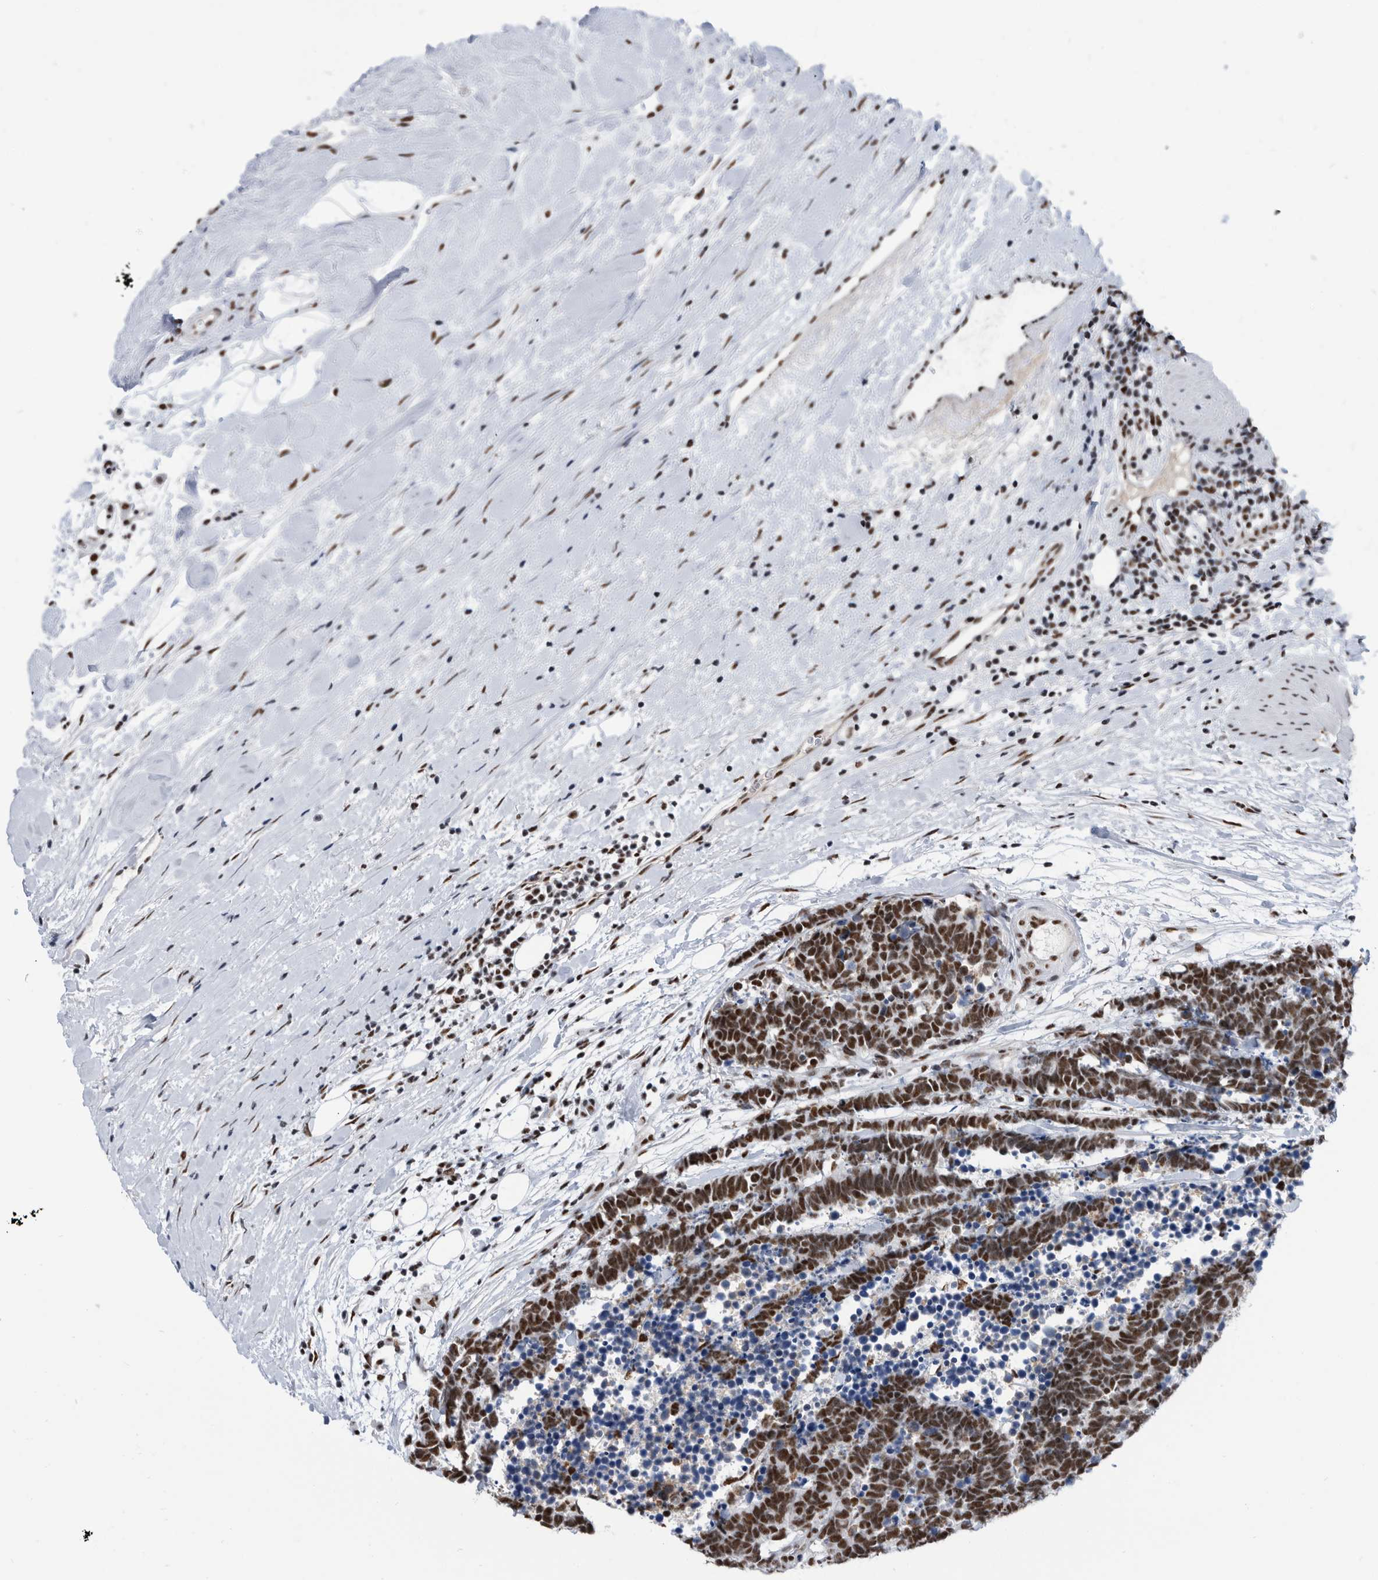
{"staining": {"intensity": "strong", "quantity": ">75%", "location": "nuclear"}, "tissue": "carcinoid", "cell_type": "Tumor cells", "image_type": "cancer", "snomed": [{"axis": "morphology", "description": "Carcinoma, NOS"}, {"axis": "morphology", "description": "Carcinoid, malignant, NOS"}, {"axis": "topography", "description": "Urinary bladder"}], "caption": "This photomicrograph displays IHC staining of malignant carcinoid, with high strong nuclear positivity in about >75% of tumor cells.", "gene": "SF3A1", "patient": {"sex": "male", "age": 57}}